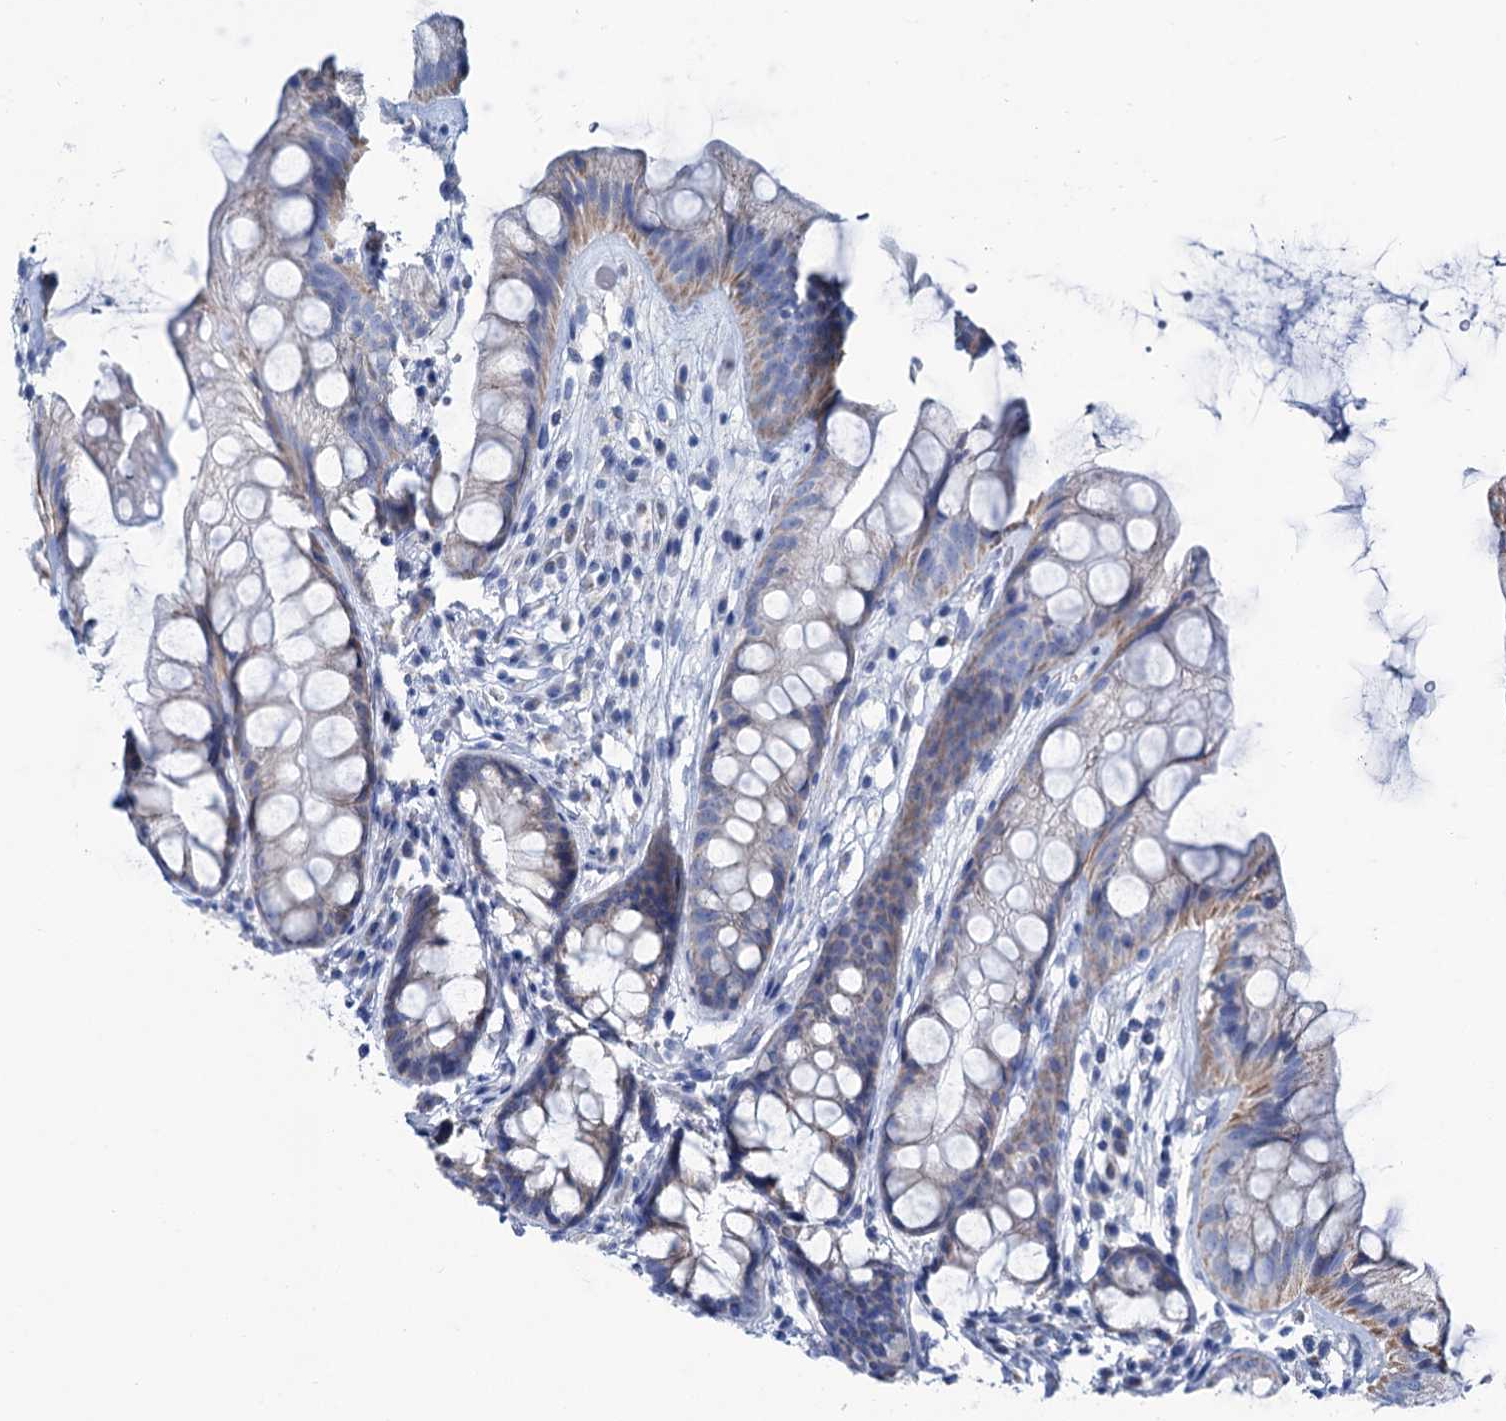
{"staining": {"intensity": "weak", "quantity": "<25%", "location": "cytoplasmic/membranous"}, "tissue": "rectum", "cell_type": "Glandular cells", "image_type": "normal", "snomed": [{"axis": "morphology", "description": "Normal tissue, NOS"}, {"axis": "topography", "description": "Rectum"}], "caption": "Glandular cells are negative for brown protein staining in normal rectum. (Brightfield microscopy of DAB (3,3'-diaminobenzidine) IHC at high magnification).", "gene": "SLC1A3", "patient": {"sex": "male", "age": 74}}